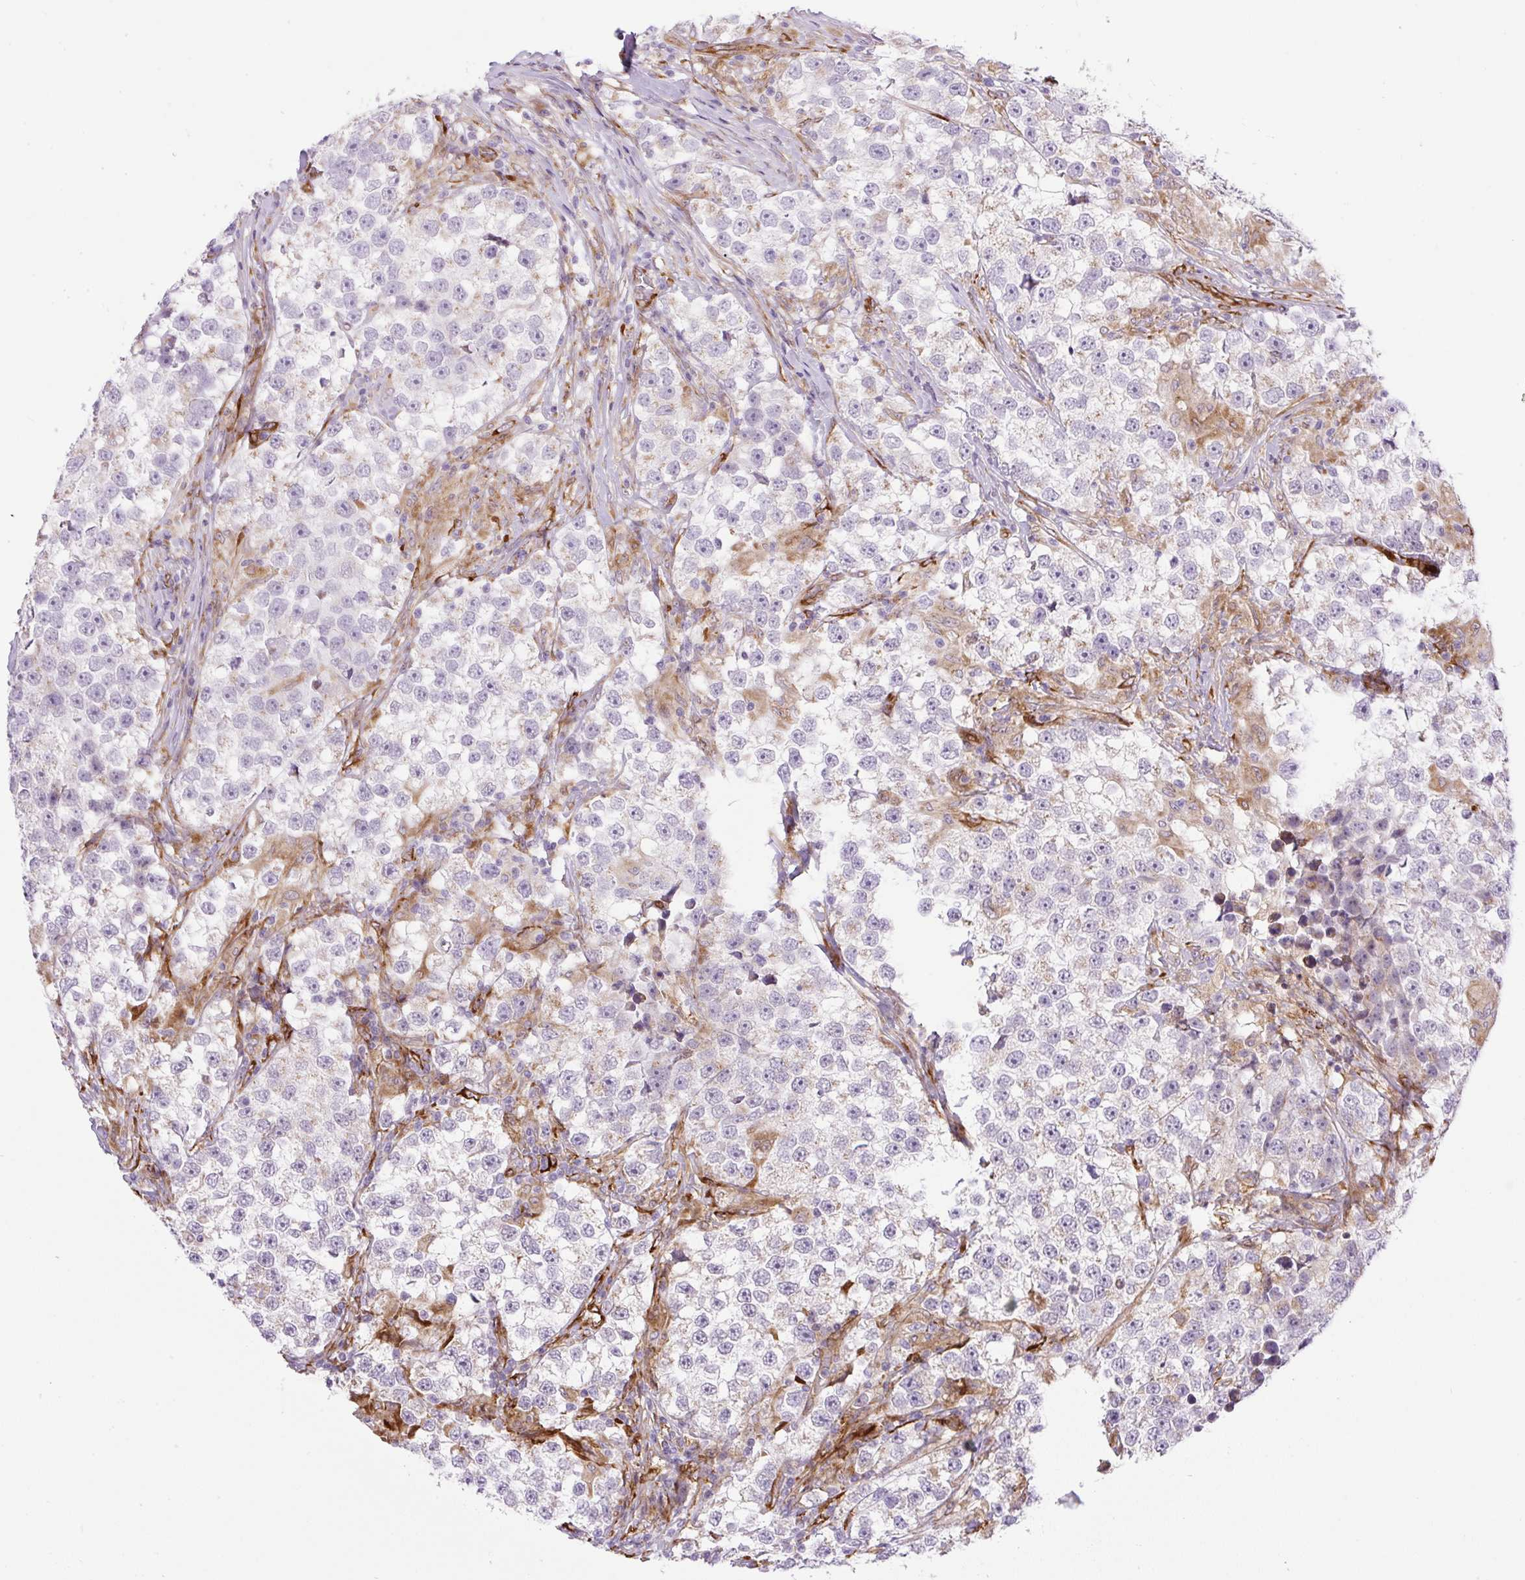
{"staining": {"intensity": "negative", "quantity": "none", "location": "none"}, "tissue": "testis cancer", "cell_type": "Tumor cells", "image_type": "cancer", "snomed": [{"axis": "morphology", "description": "Seminoma, NOS"}, {"axis": "topography", "description": "Testis"}], "caption": "IHC of testis seminoma reveals no expression in tumor cells.", "gene": "RAB30", "patient": {"sex": "male", "age": 46}}